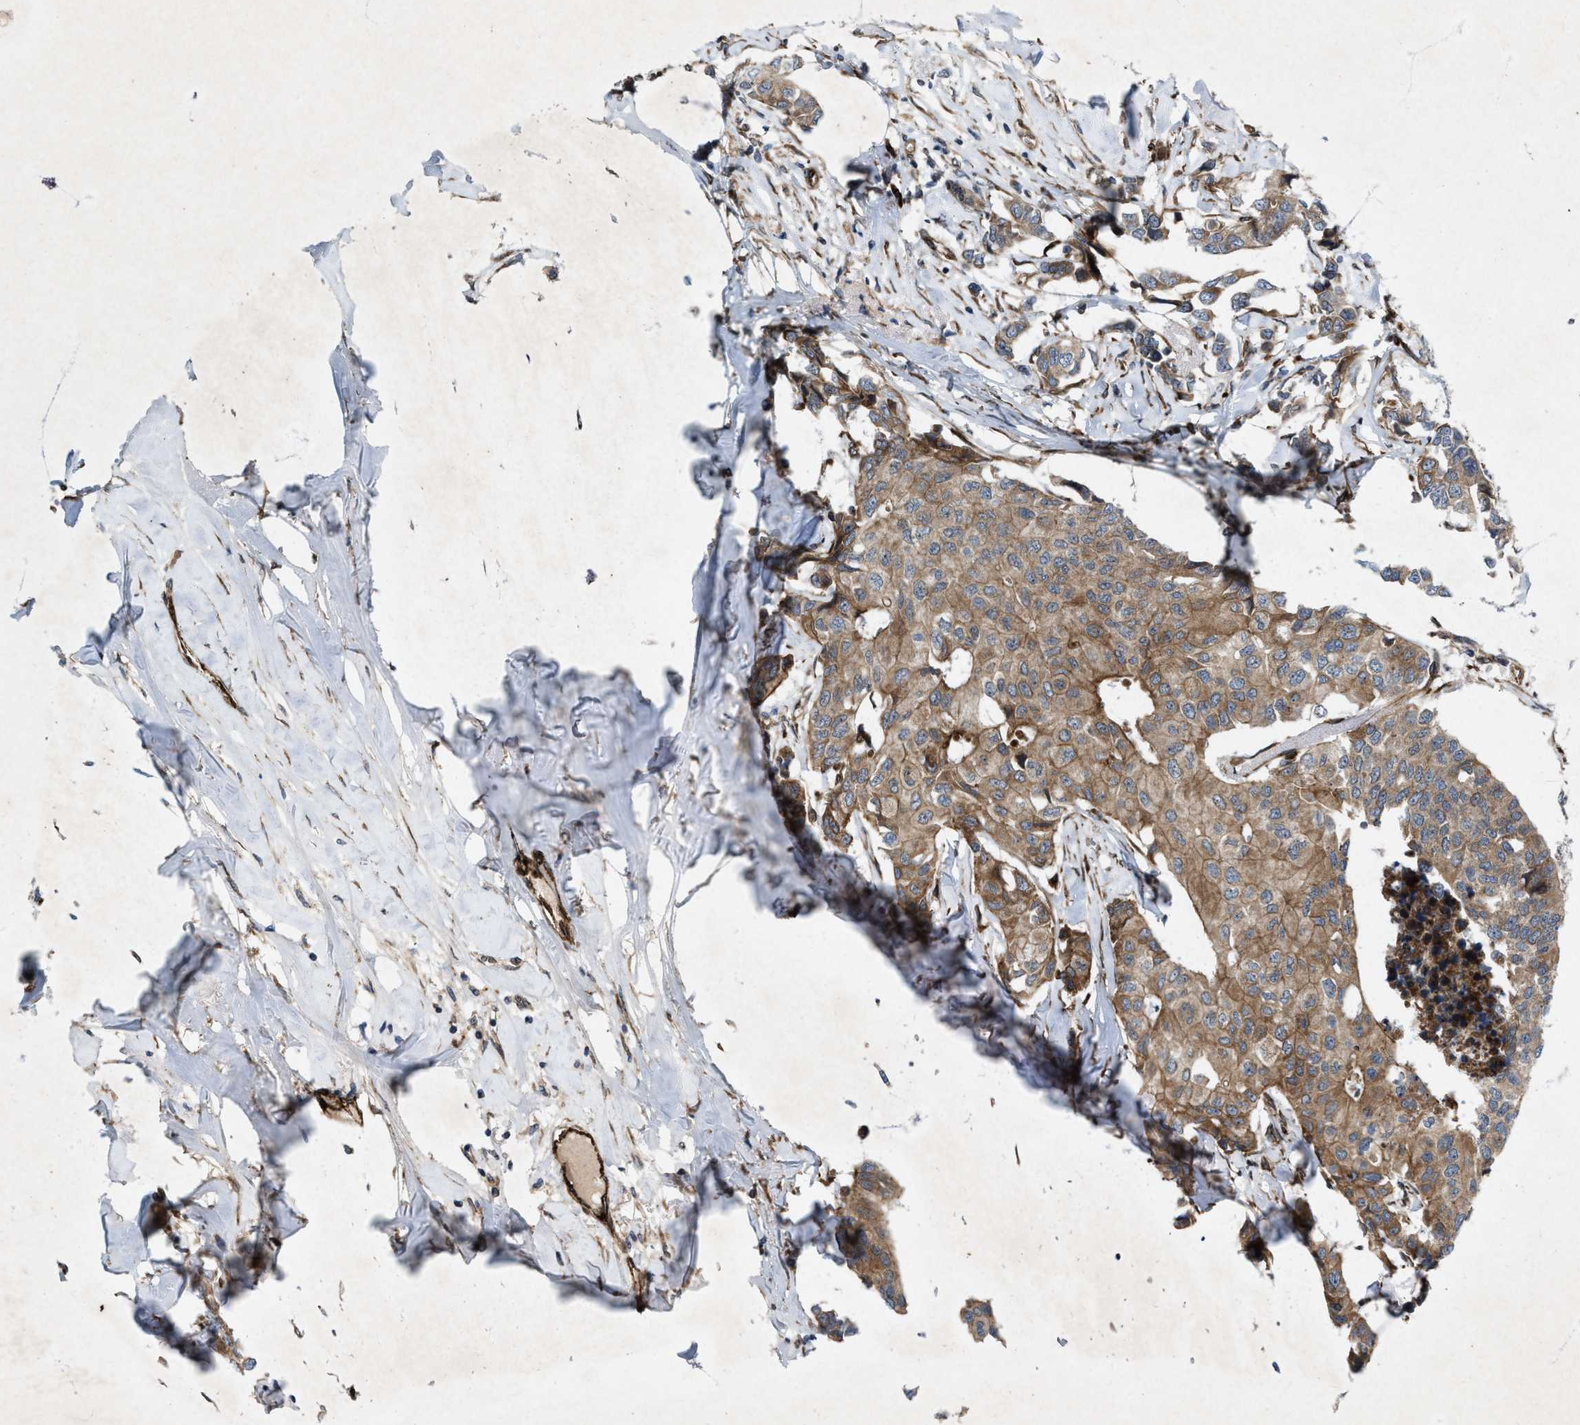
{"staining": {"intensity": "moderate", "quantity": ">75%", "location": "cytoplasmic/membranous"}, "tissue": "breast cancer", "cell_type": "Tumor cells", "image_type": "cancer", "snomed": [{"axis": "morphology", "description": "Duct carcinoma"}, {"axis": "topography", "description": "Breast"}], "caption": "Protein expression analysis of breast invasive ductal carcinoma reveals moderate cytoplasmic/membranous staining in approximately >75% of tumor cells.", "gene": "URGCP", "patient": {"sex": "female", "age": 80}}